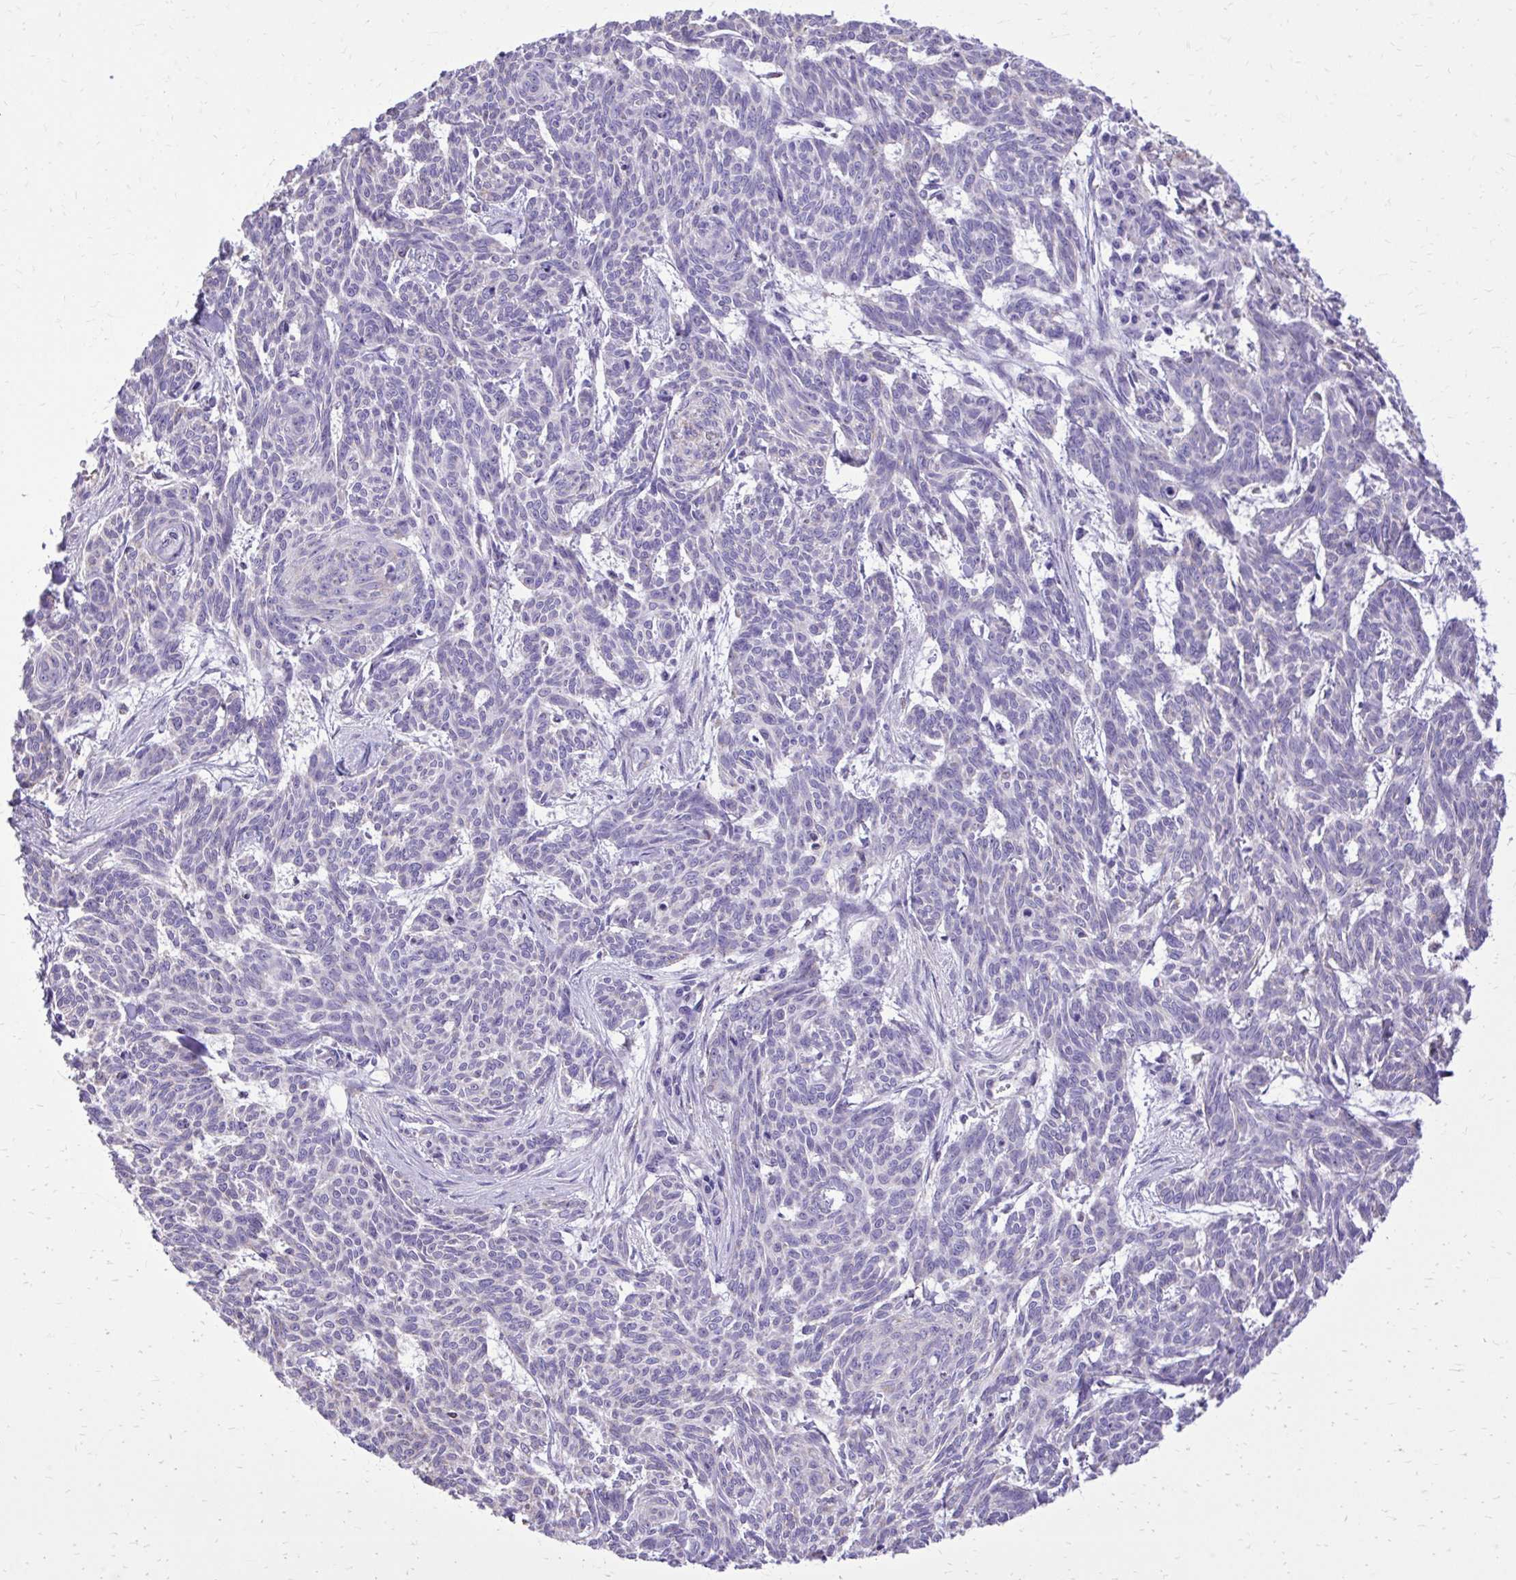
{"staining": {"intensity": "negative", "quantity": "none", "location": "none"}, "tissue": "skin cancer", "cell_type": "Tumor cells", "image_type": "cancer", "snomed": [{"axis": "morphology", "description": "Basal cell carcinoma"}, {"axis": "topography", "description": "Skin"}], "caption": "Protein analysis of skin cancer displays no significant staining in tumor cells.", "gene": "CAT", "patient": {"sex": "female", "age": 93}}